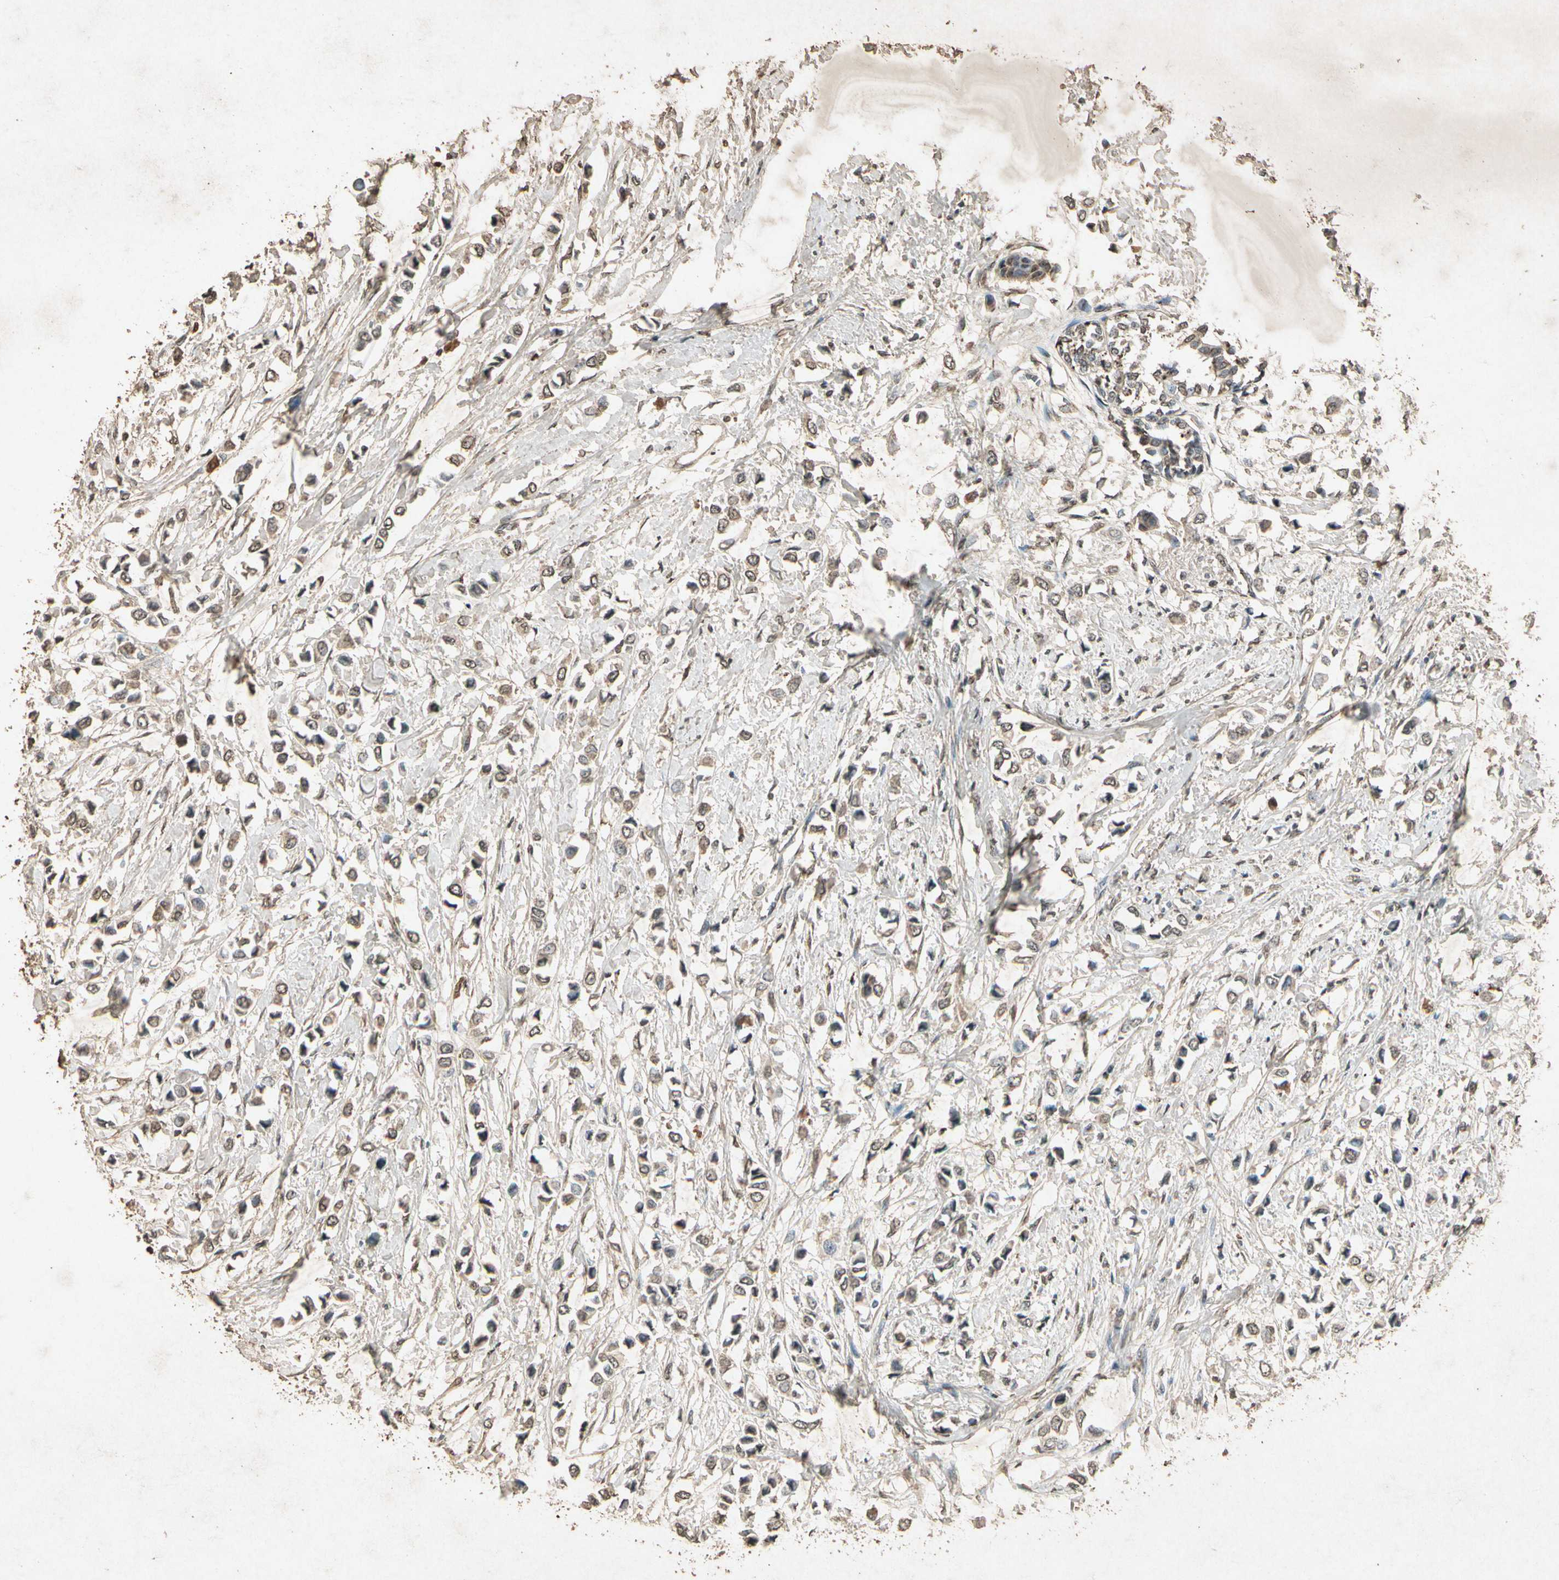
{"staining": {"intensity": "moderate", "quantity": ">75%", "location": "cytoplasmic/membranous,nuclear"}, "tissue": "breast cancer", "cell_type": "Tumor cells", "image_type": "cancer", "snomed": [{"axis": "morphology", "description": "Lobular carcinoma"}, {"axis": "topography", "description": "Breast"}], "caption": "Immunohistochemistry image of neoplastic tissue: breast cancer stained using immunohistochemistry (IHC) demonstrates medium levels of moderate protein expression localized specifically in the cytoplasmic/membranous and nuclear of tumor cells, appearing as a cytoplasmic/membranous and nuclear brown color.", "gene": "GC", "patient": {"sex": "female", "age": 51}}